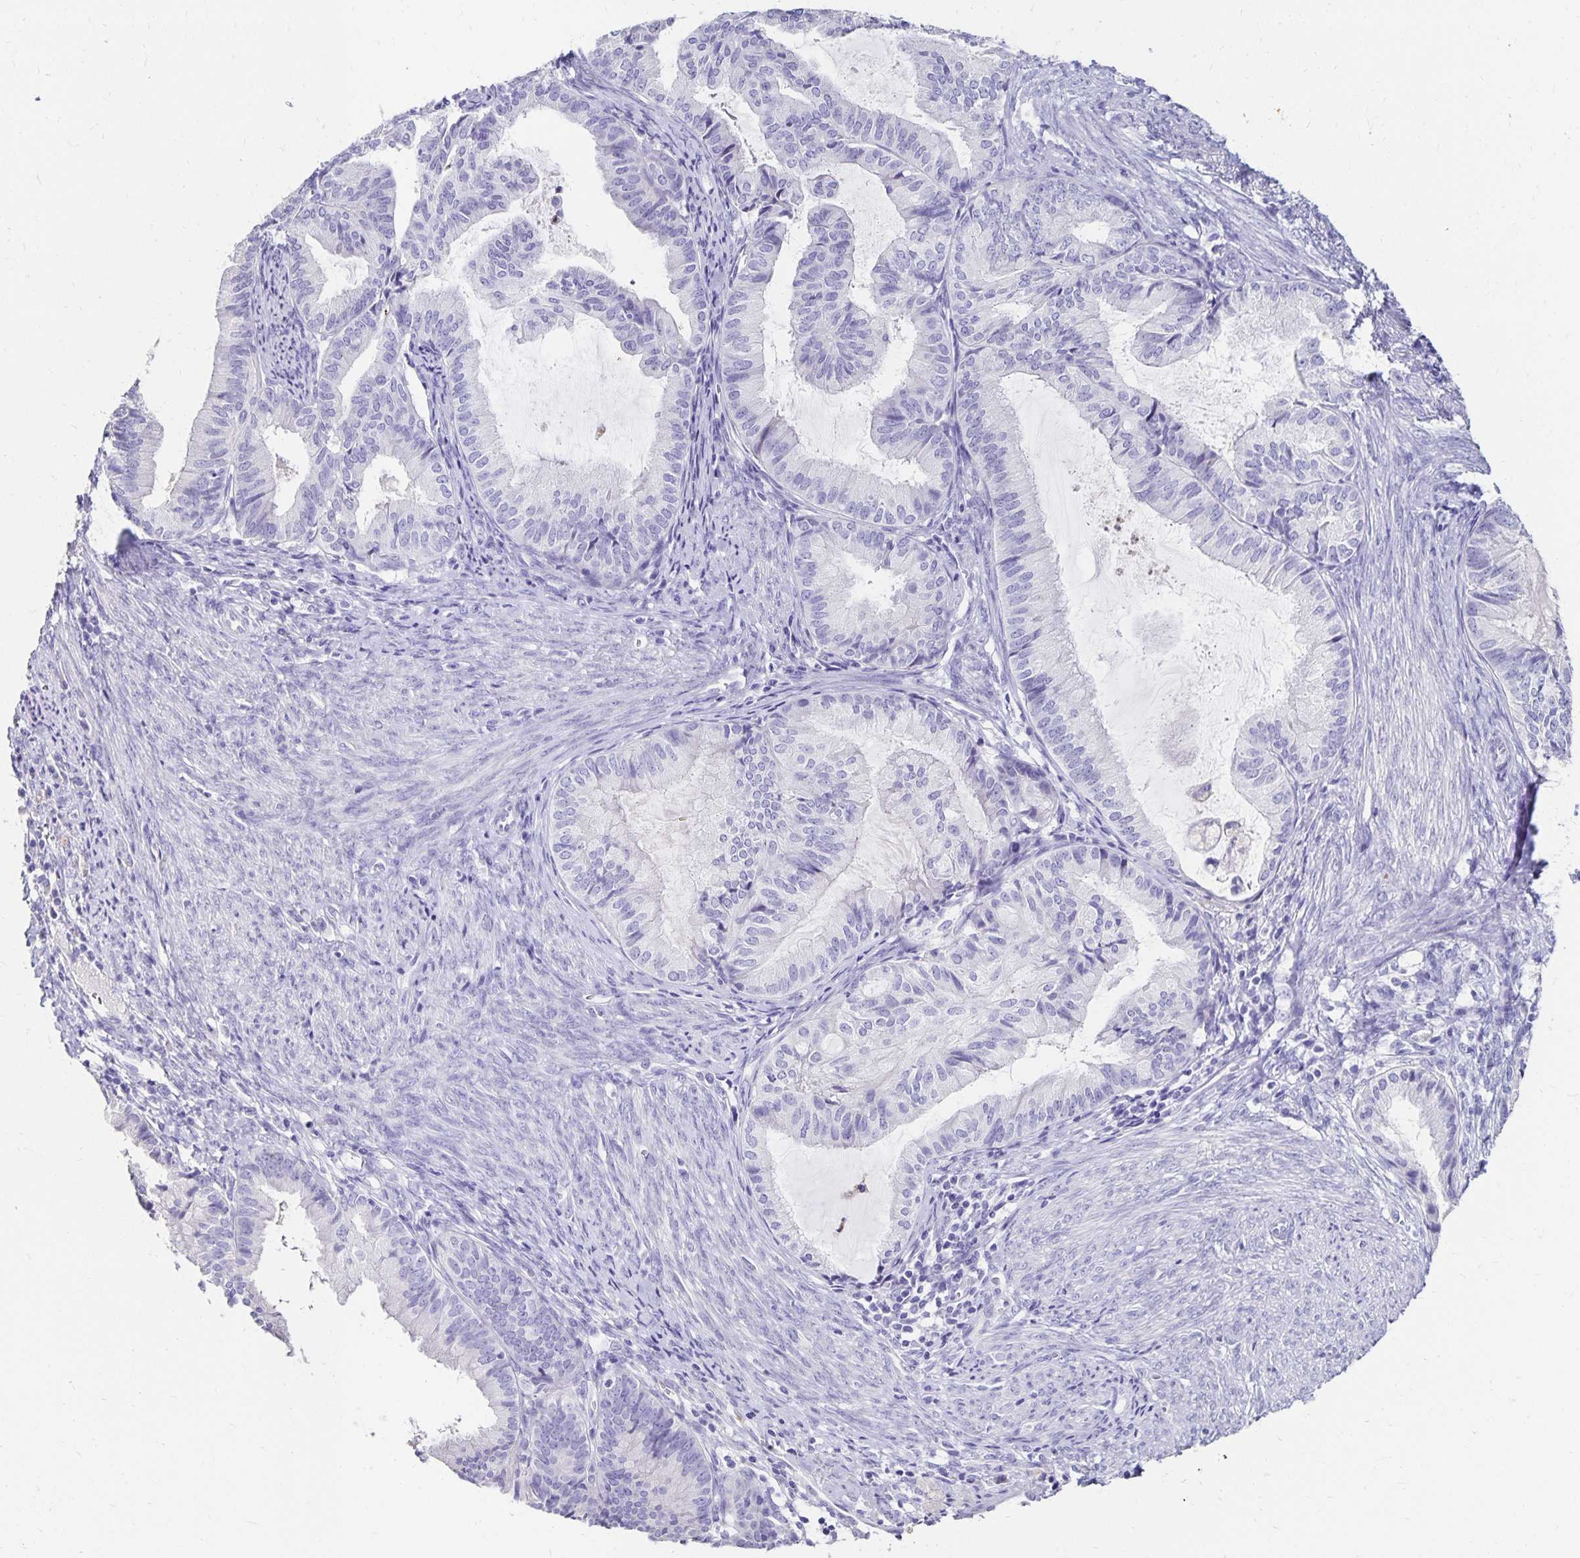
{"staining": {"intensity": "negative", "quantity": "none", "location": "none"}, "tissue": "endometrial cancer", "cell_type": "Tumor cells", "image_type": "cancer", "snomed": [{"axis": "morphology", "description": "Adenocarcinoma, NOS"}, {"axis": "topography", "description": "Endometrium"}], "caption": "The micrograph displays no staining of tumor cells in endometrial cancer.", "gene": "DYNLT4", "patient": {"sex": "female", "age": 86}}